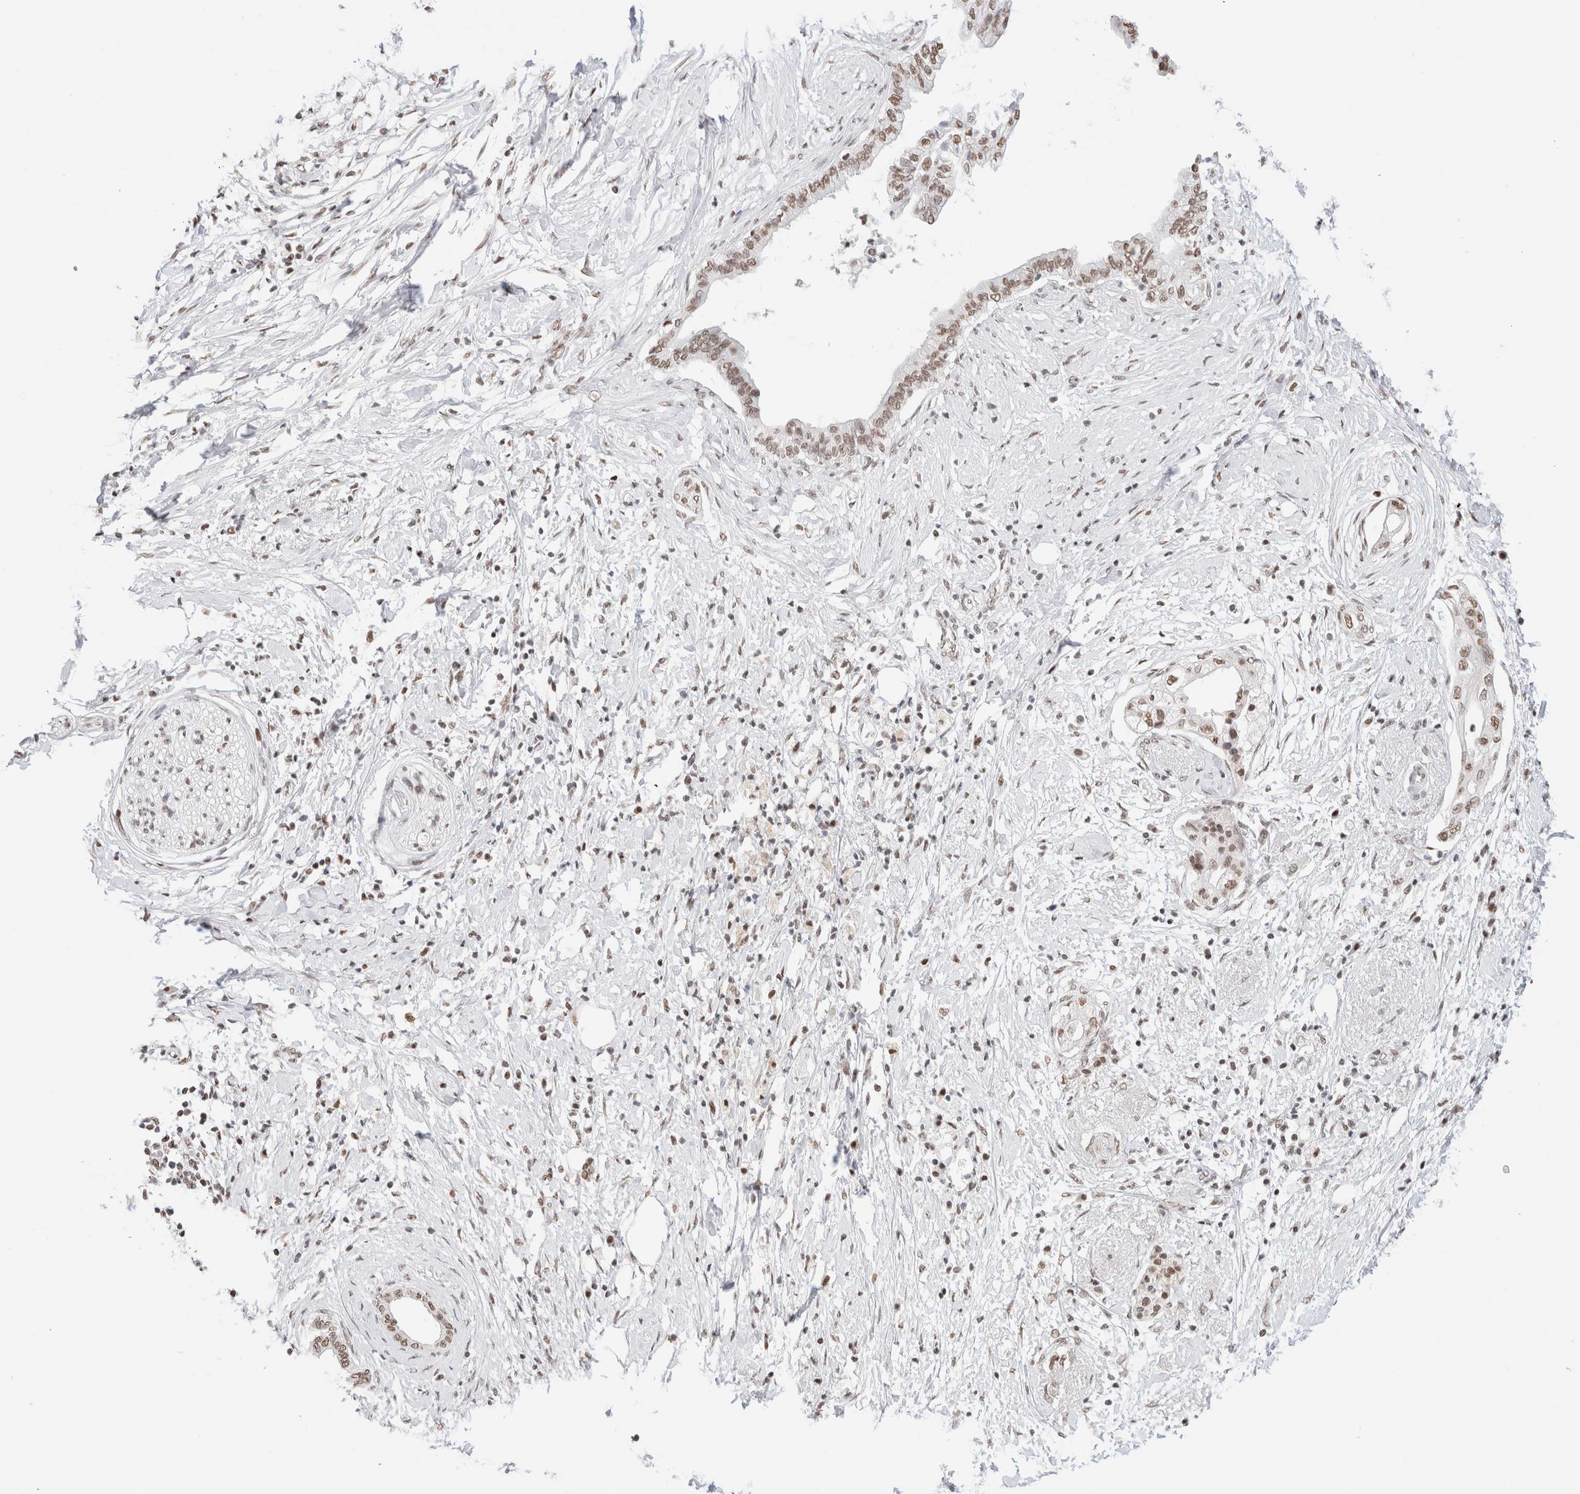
{"staining": {"intensity": "moderate", "quantity": ">75%", "location": "nuclear"}, "tissue": "pancreatic cancer", "cell_type": "Tumor cells", "image_type": "cancer", "snomed": [{"axis": "morphology", "description": "Normal tissue, NOS"}, {"axis": "morphology", "description": "Adenocarcinoma, NOS"}, {"axis": "topography", "description": "Pancreas"}, {"axis": "topography", "description": "Duodenum"}], "caption": "Tumor cells reveal medium levels of moderate nuclear positivity in approximately >75% of cells in human pancreatic cancer (adenocarcinoma). The protein is shown in brown color, while the nuclei are stained blue.", "gene": "SUPT3H", "patient": {"sex": "female", "age": 60}}